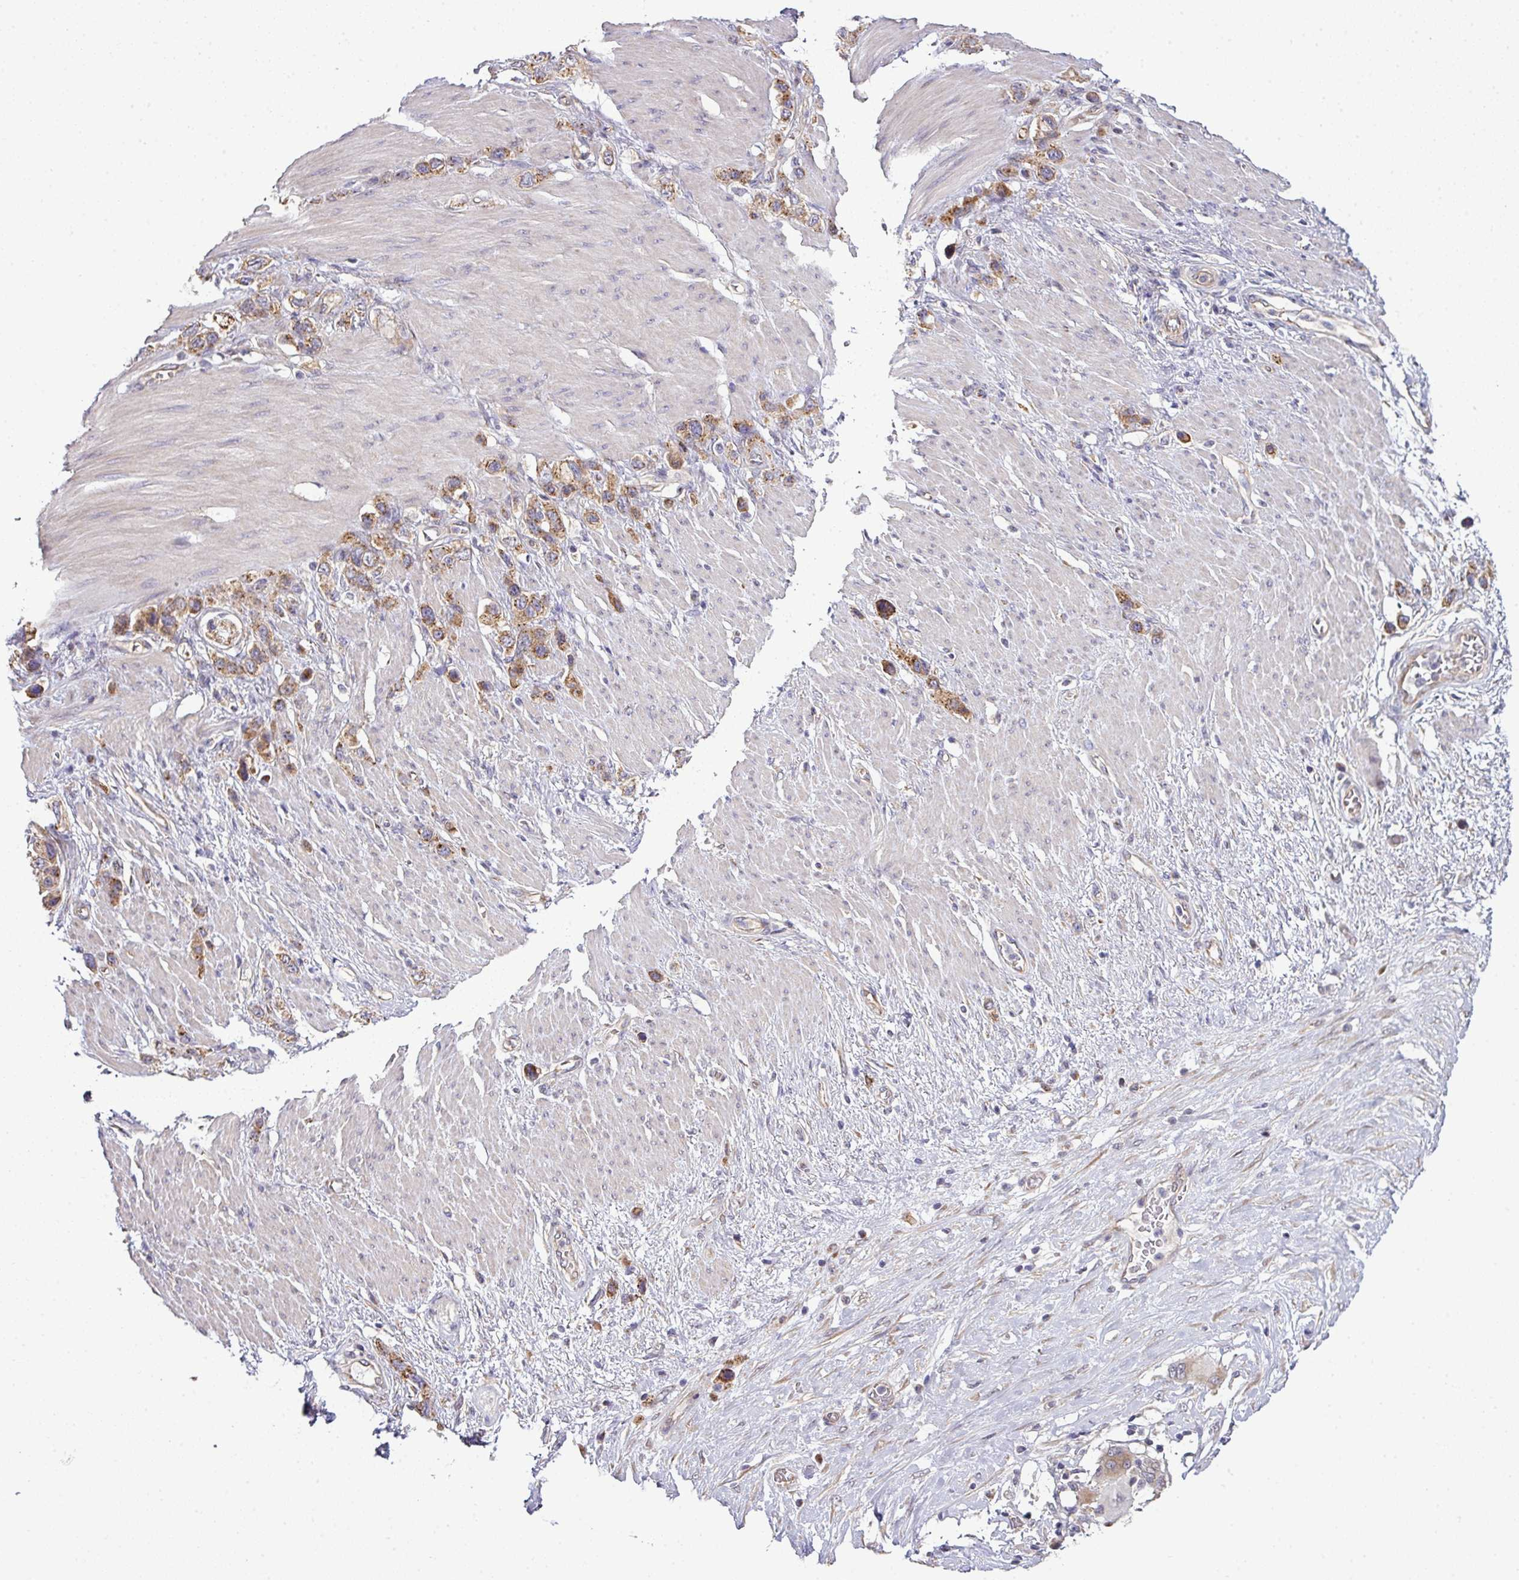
{"staining": {"intensity": "moderate", "quantity": ">75%", "location": "cytoplasmic/membranous"}, "tissue": "stomach cancer", "cell_type": "Tumor cells", "image_type": "cancer", "snomed": [{"axis": "morphology", "description": "Adenocarcinoma, NOS"}, {"axis": "morphology", "description": "Adenocarcinoma, High grade"}, {"axis": "topography", "description": "Stomach, upper"}, {"axis": "topography", "description": "Stomach, lower"}], "caption": "Moderate cytoplasmic/membranous staining for a protein is present in about >75% of tumor cells of stomach cancer (adenocarcinoma) using immunohistochemistry.", "gene": "TIMMDC1", "patient": {"sex": "female", "age": 65}}